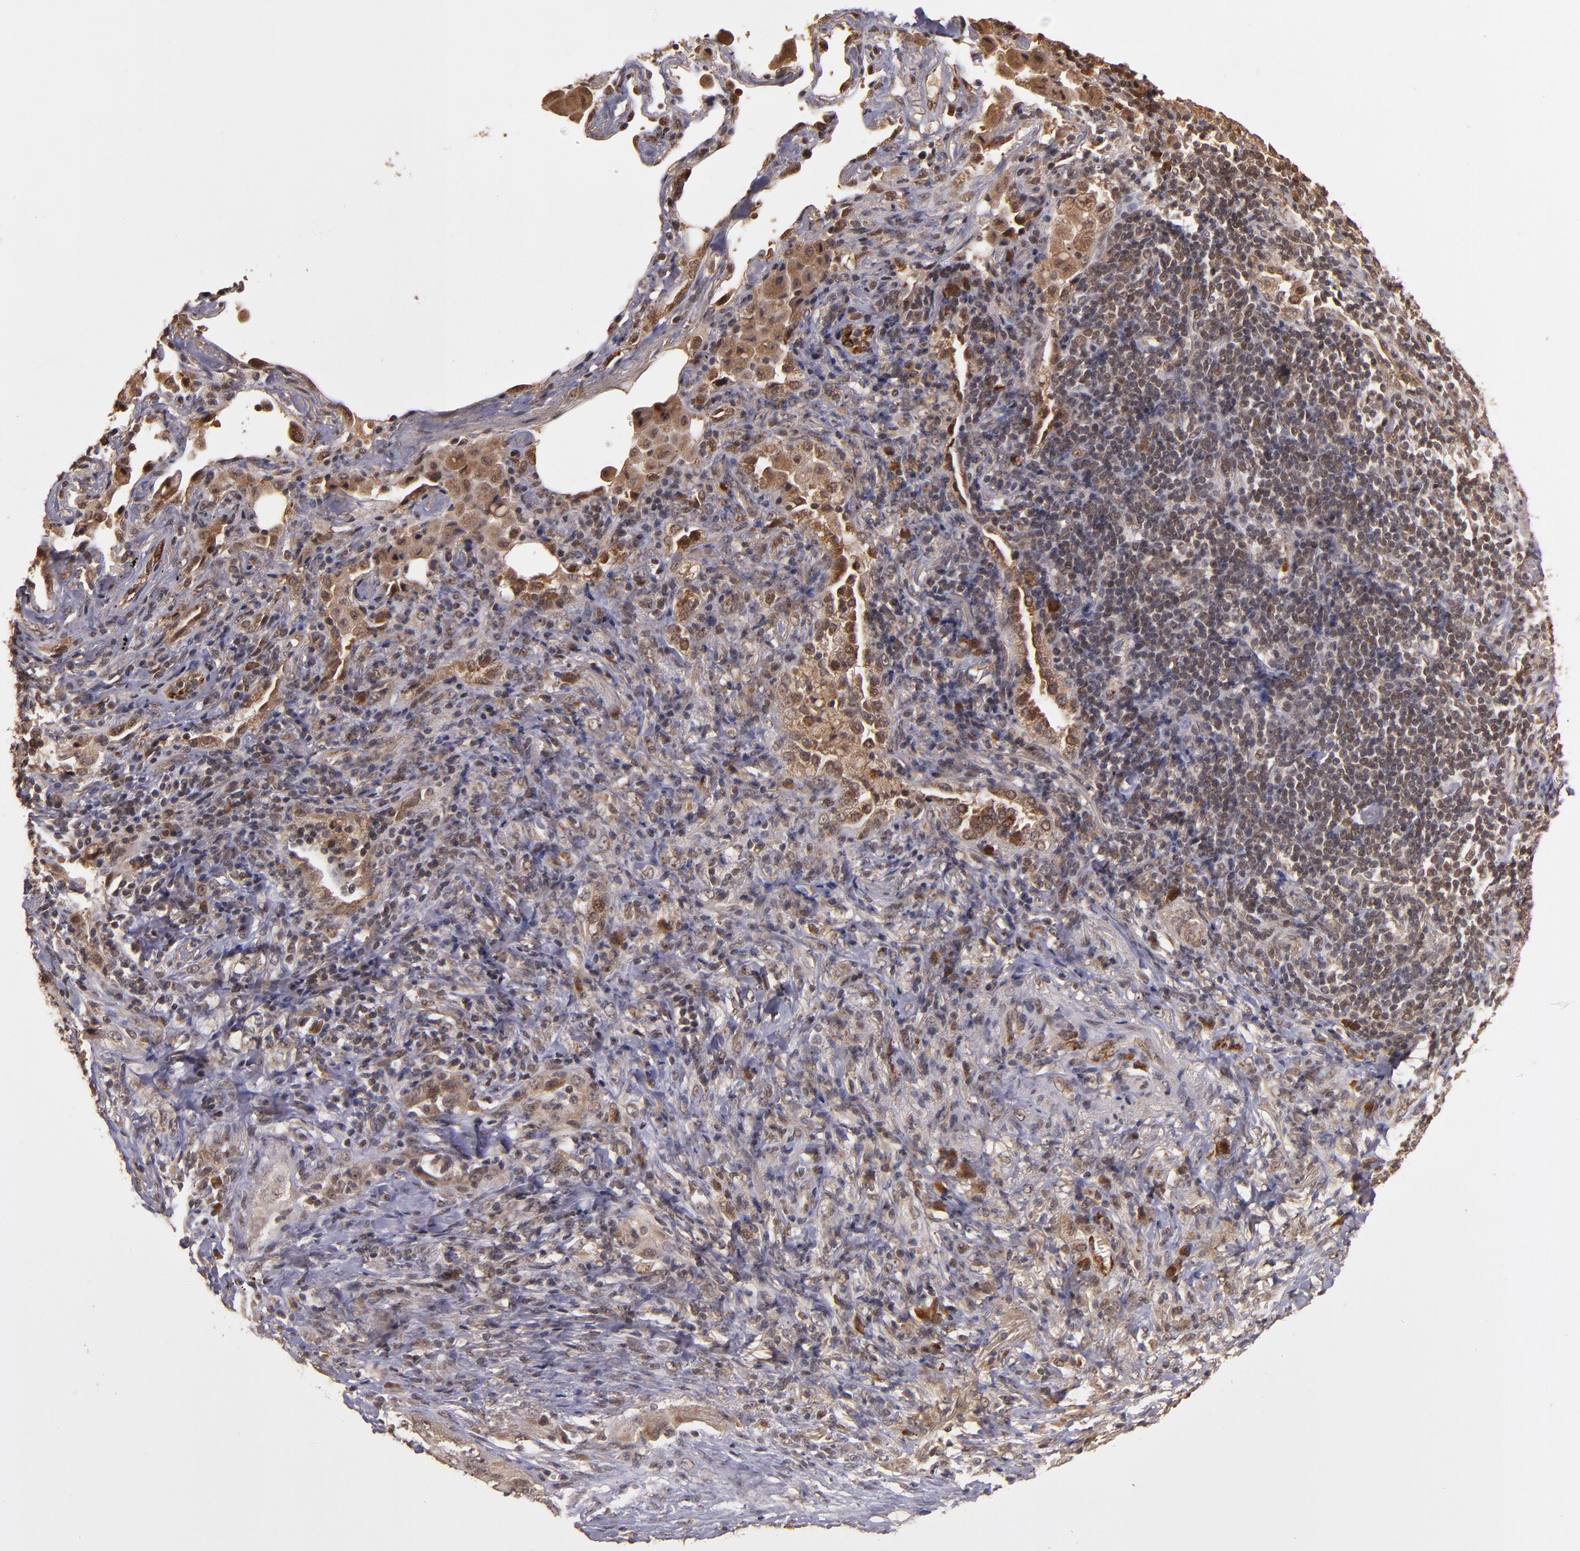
{"staining": {"intensity": "moderate", "quantity": ">75%", "location": "cytoplasmic/membranous"}, "tissue": "lung cancer", "cell_type": "Tumor cells", "image_type": "cancer", "snomed": [{"axis": "morphology", "description": "Squamous cell carcinoma, NOS"}, {"axis": "topography", "description": "Lung"}], "caption": "Squamous cell carcinoma (lung) stained for a protein exhibits moderate cytoplasmic/membranous positivity in tumor cells.", "gene": "RIOK3", "patient": {"sex": "female", "age": 67}}